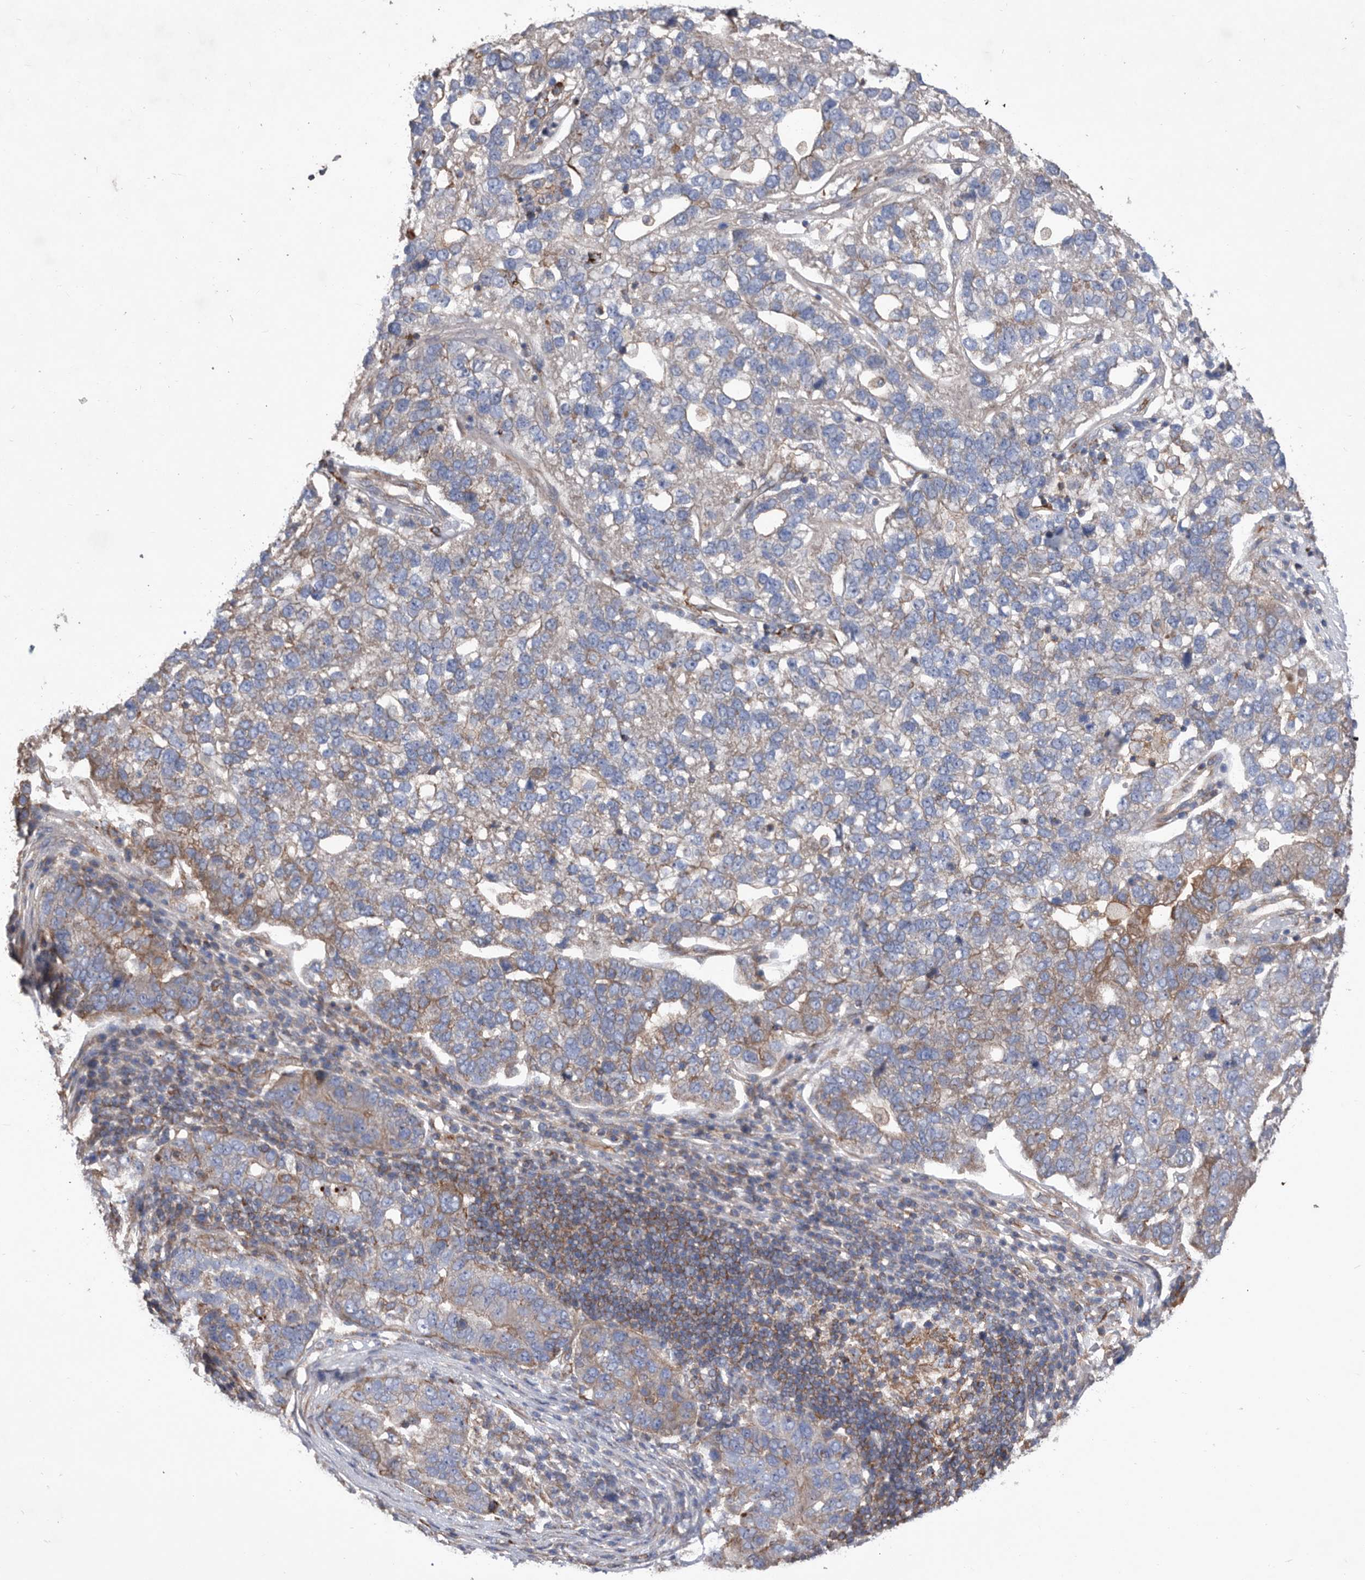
{"staining": {"intensity": "weak", "quantity": ">75%", "location": "cytoplasmic/membranous"}, "tissue": "pancreatic cancer", "cell_type": "Tumor cells", "image_type": "cancer", "snomed": [{"axis": "morphology", "description": "Adenocarcinoma, NOS"}, {"axis": "topography", "description": "Pancreas"}], "caption": "Protein expression analysis of pancreatic cancer demonstrates weak cytoplasmic/membranous expression in approximately >75% of tumor cells. The protein is stained brown, and the nuclei are stained in blue (DAB (3,3'-diaminobenzidine) IHC with brightfield microscopy, high magnification).", "gene": "ATP13A3", "patient": {"sex": "female", "age": 61}}